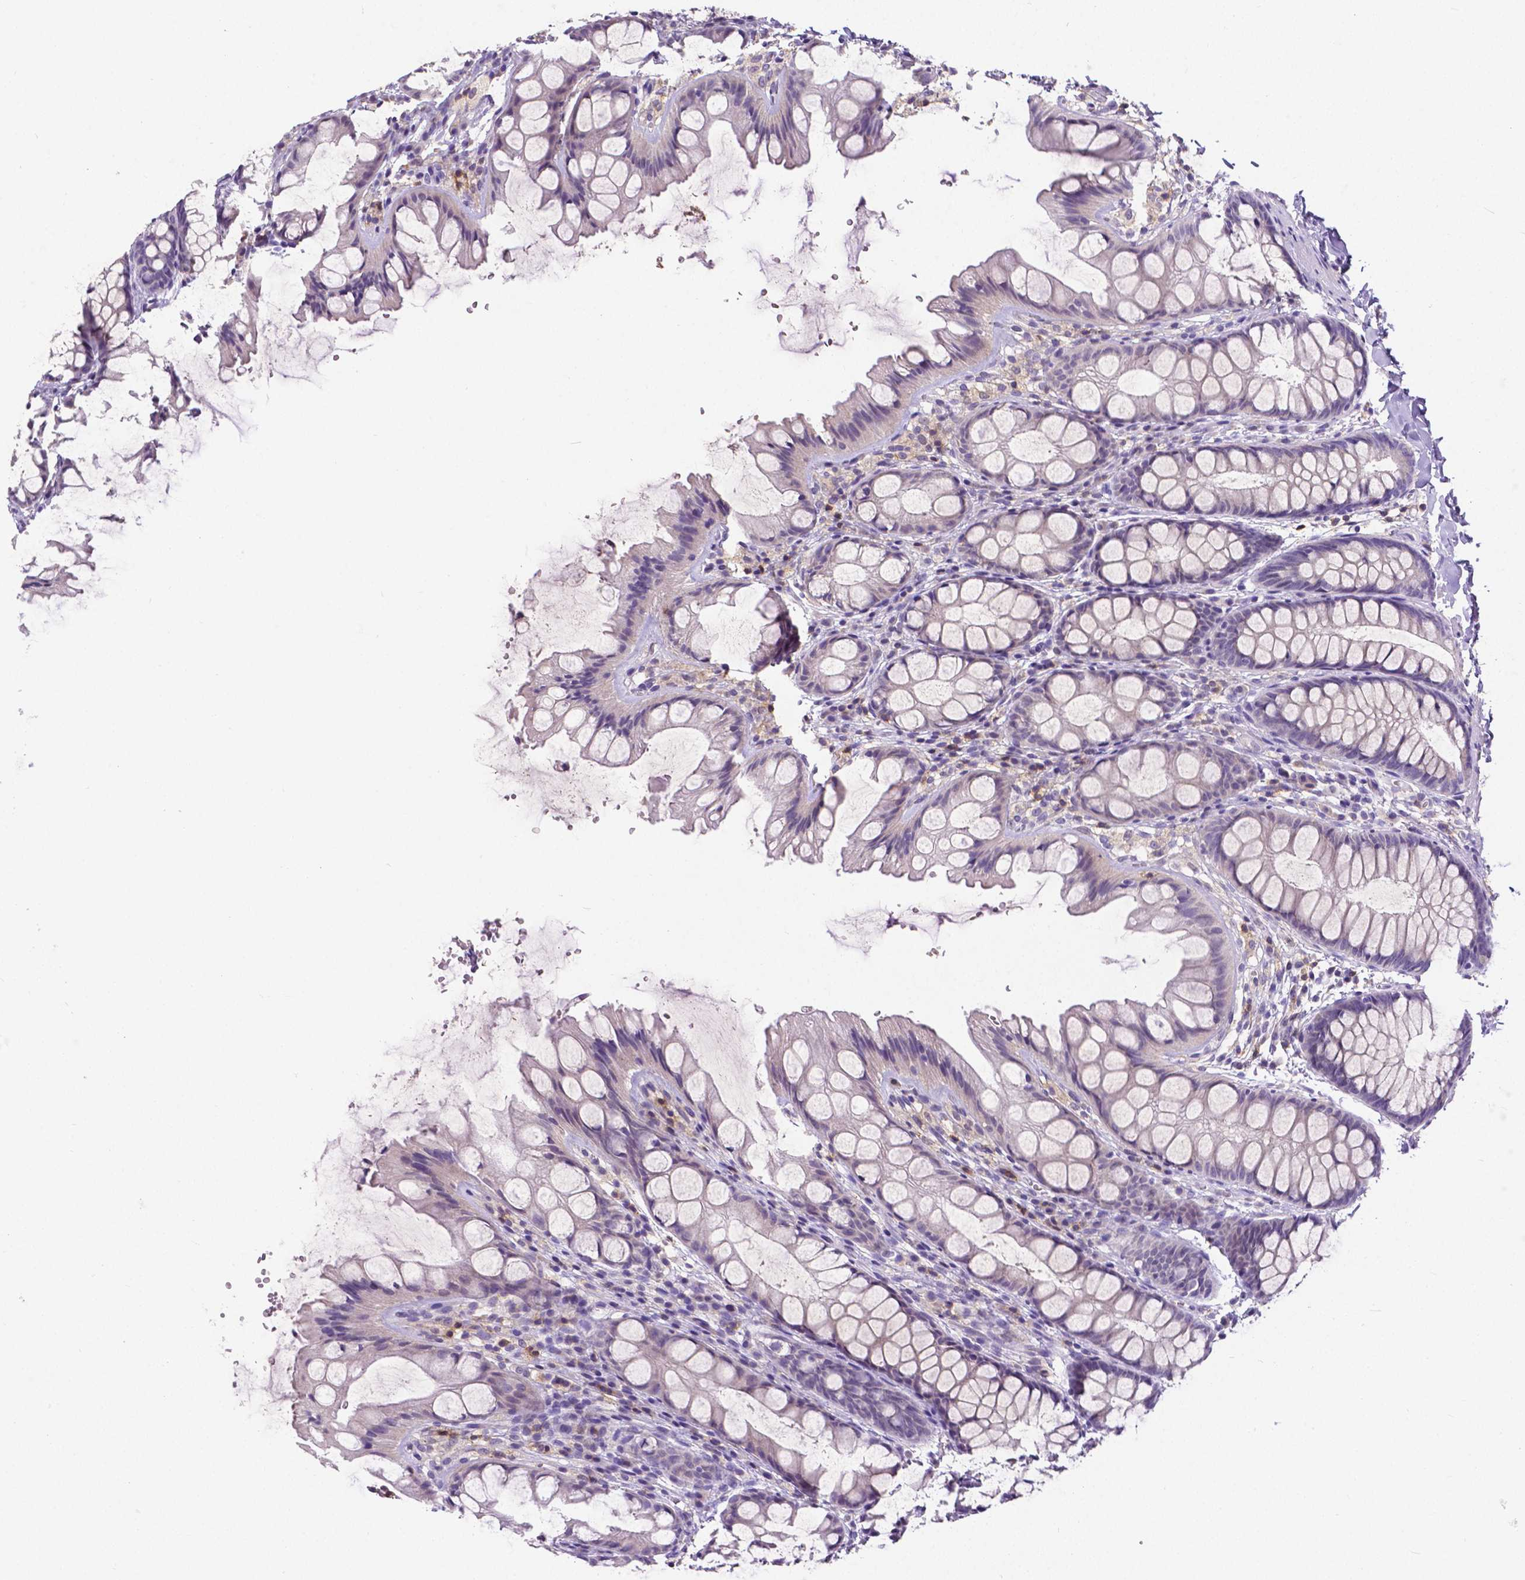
{"staining": {"intensity": "negative", "quantity": "none", "location": "none"}, "tissue": "colon", "cell_type": "Endothelial cells", "image_type": "normal", "snomed": [{"axis": "morphology", "description": "Normal tissue, NOS"}, {"axis": "topography", "description": "Colon"}], "caption": "High power microscopy photomicrograph of an immunohistochemistry (IHC) image of benign colon, revealing no significant expression in endothelial cells.", "gene": "CD4", "patient": {"sex": "male", "age": 47}}